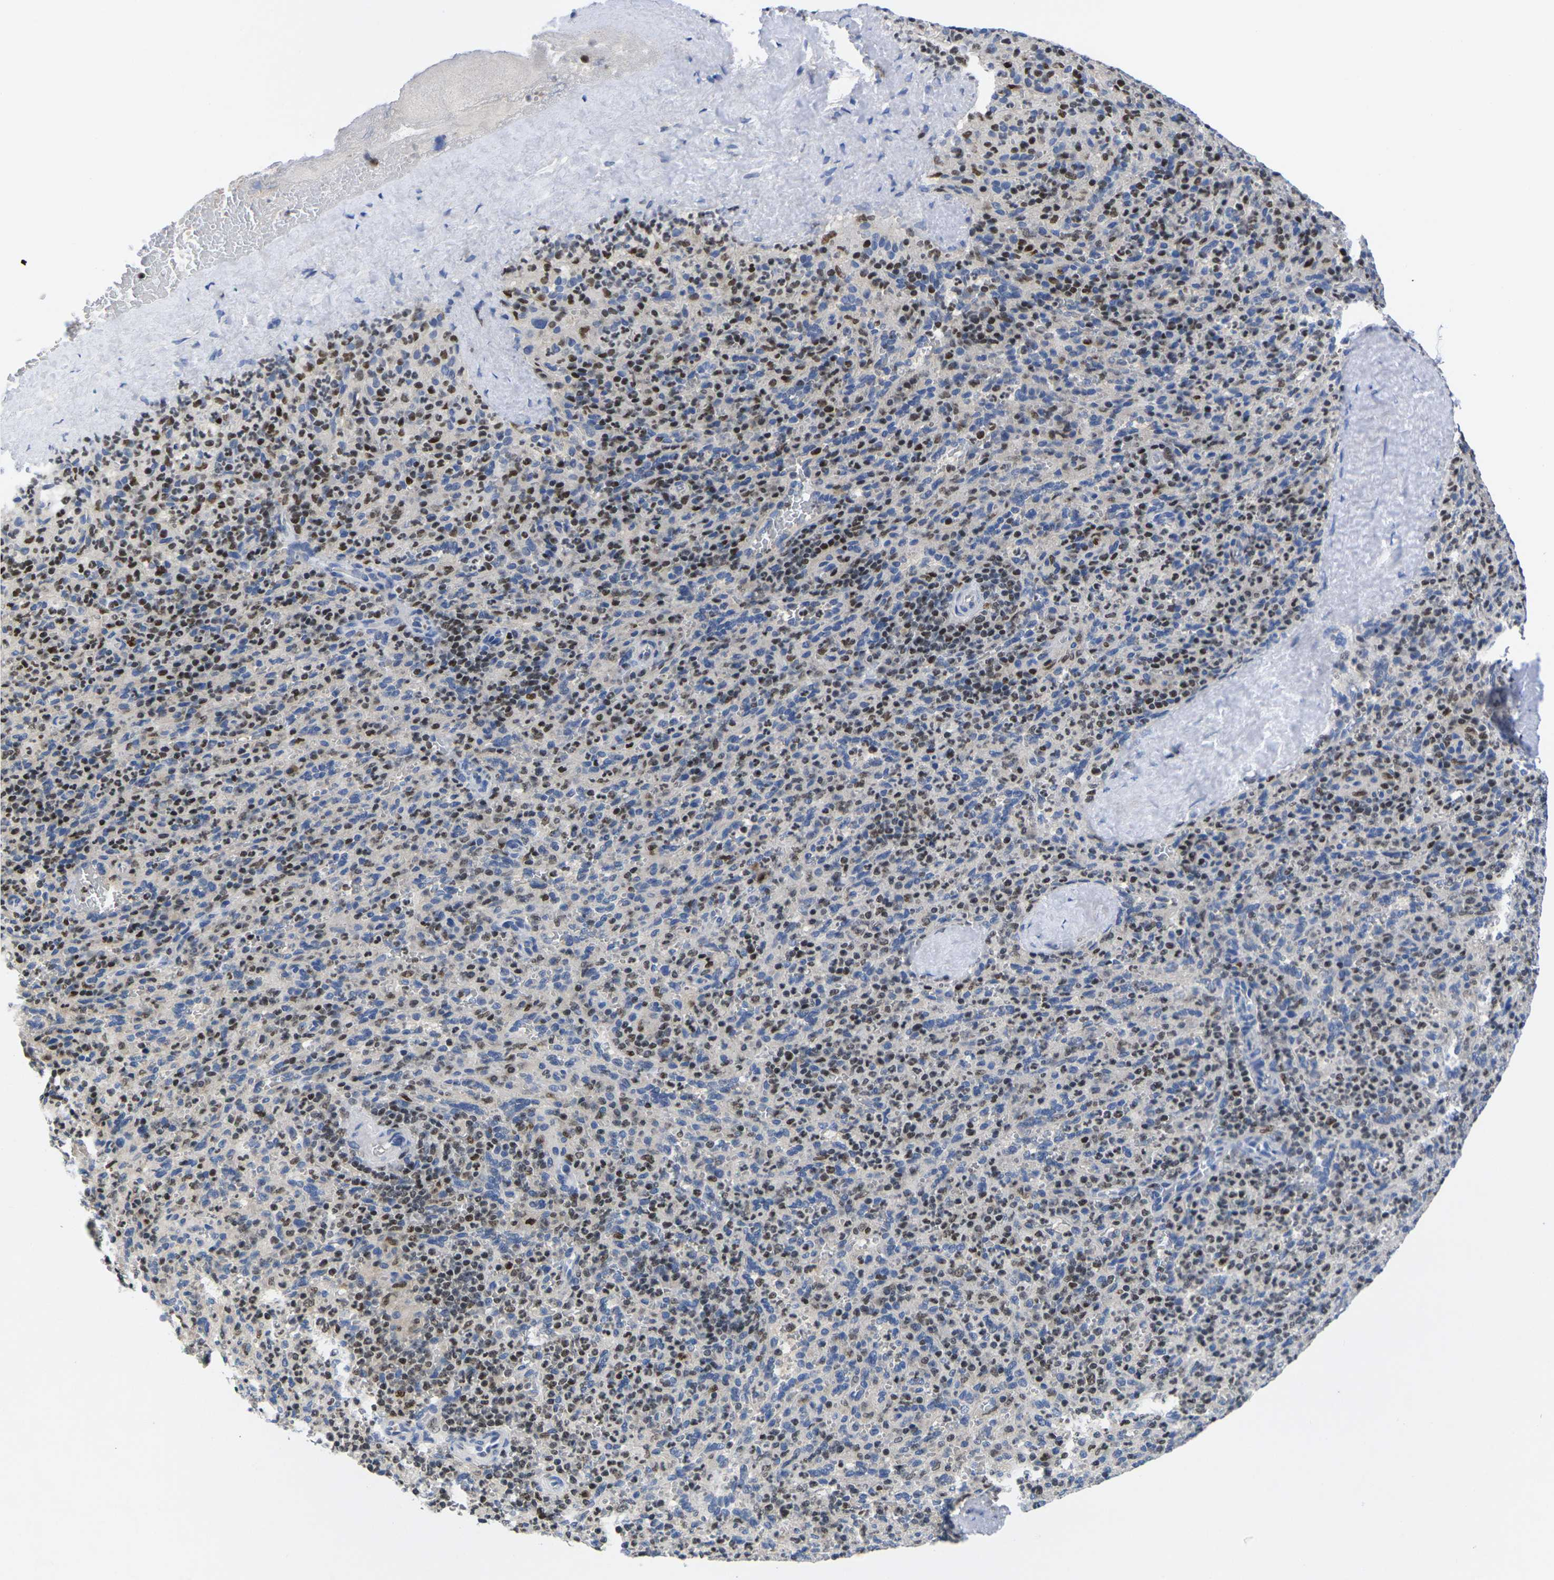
{"staining": {"intensity": "strong", "quantity": "25%-75%", "location": "nuclear"}, "tissue": "spleen", "cell_type": "Cells in red pulp", "image_type": "normal", "snomed": [{"axis": "morphology", "description": "Normal tissue, NOS"}, {"axis": "topography", "description": "Spleen"}], "caption": "Cells in red pulp reveal strong nuclear positivity in approximately 25%-75% of cells in normal spleen. Using DAB (brown) and hematoxylin (blue) stains, captured at high magnification using brightfield microscopy.", "gene": "IKZF1", "patient": {"sex": "male", "age": 36}}